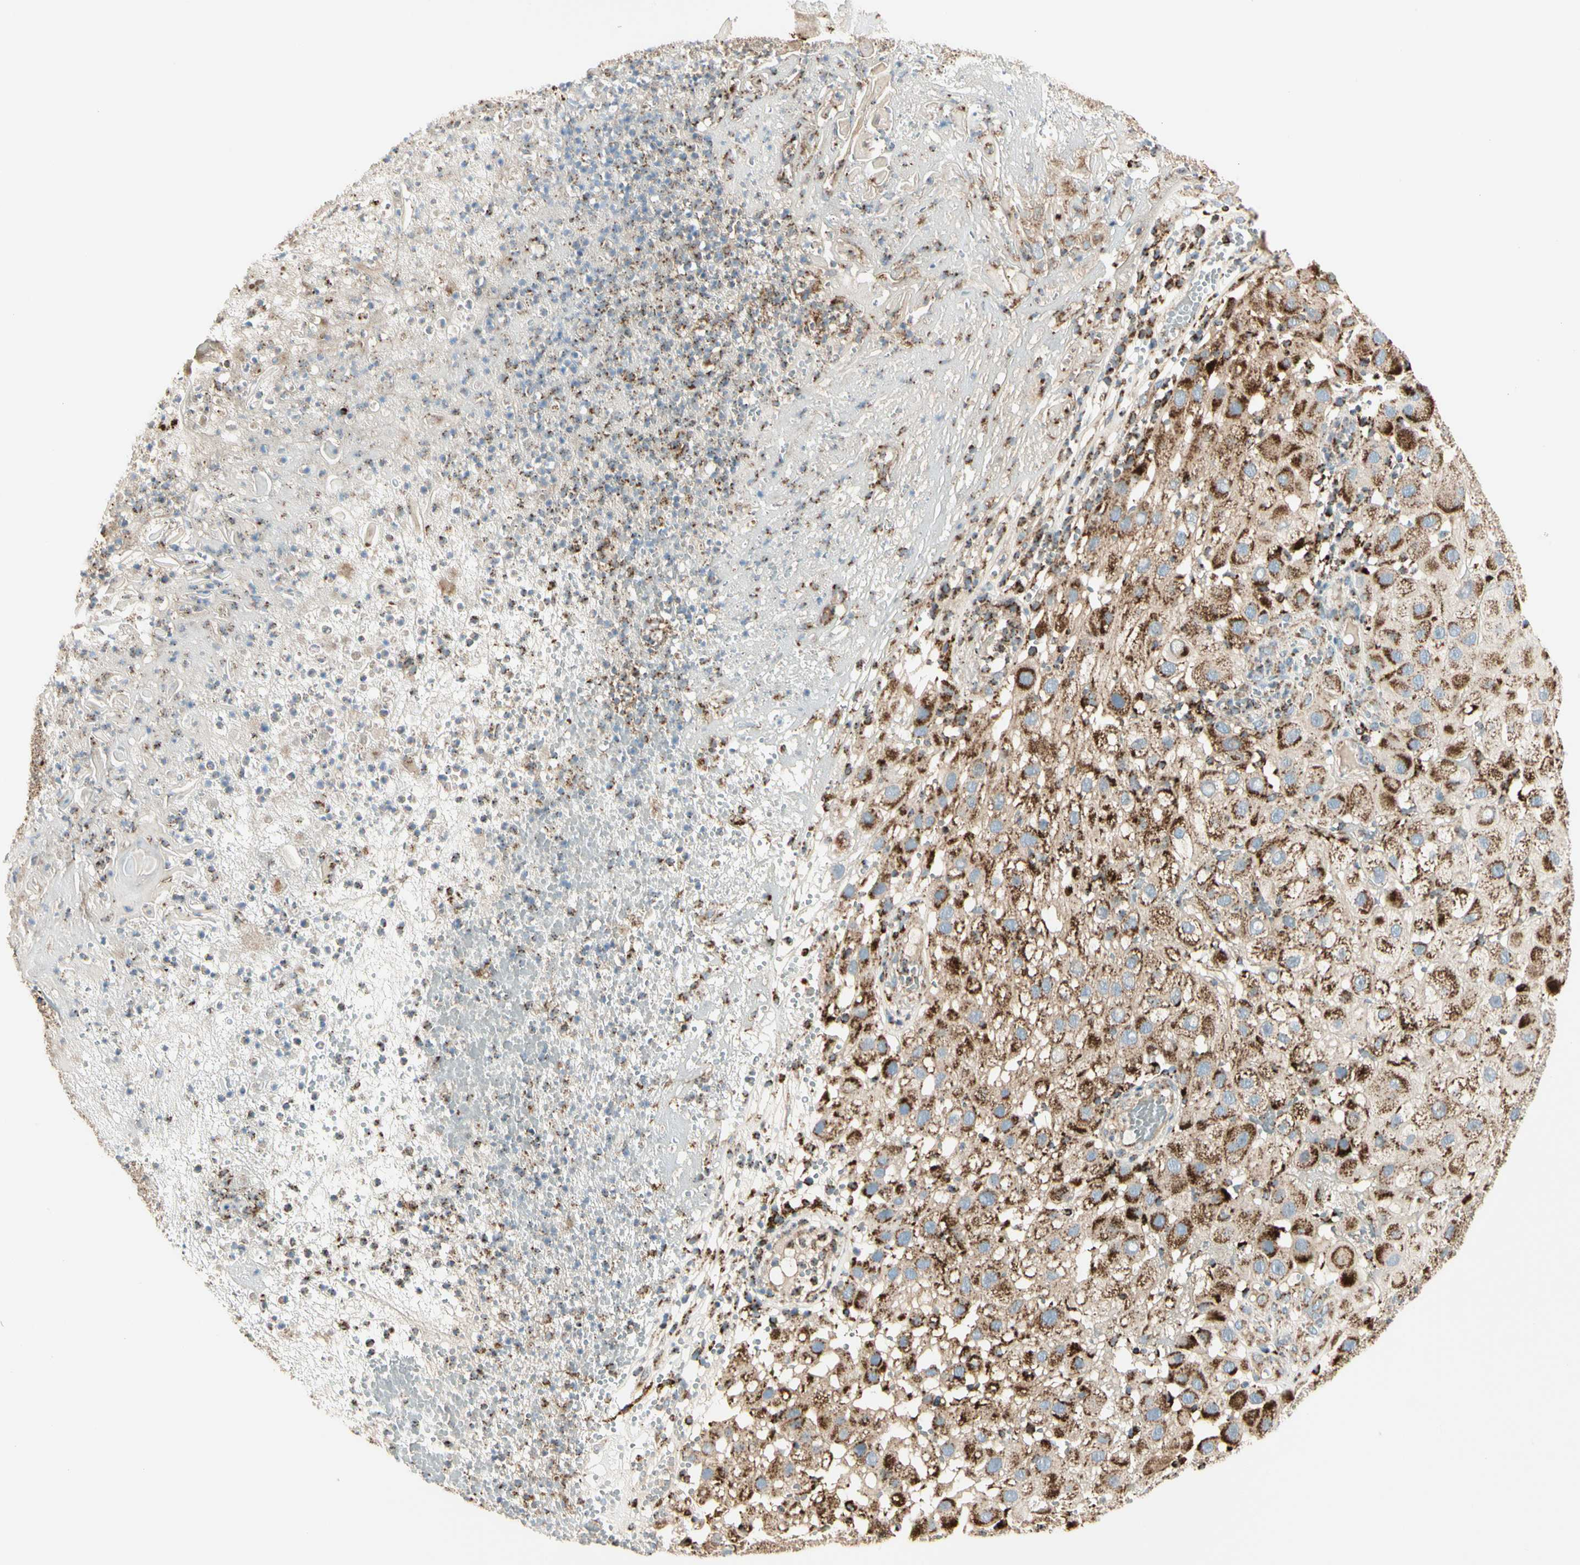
{"staining": {"intensity": "strong", "quantity": ">75%", "location": "cytoplasmic/membranous"}, "tissue": "melanoma", "cell_type": "Tumor cells", "image_type": "cancer", "snomed": [{"axis": "morphology", "description": "Malignant melanoma, NOS"}, {"axis": "topography", "description": "Skin"}], "caption": "Immunohistochemistry (IHC) photomicrograph of neoplastic tissue: malignant melanoma stained using IHC displays high levels of strong protein expression localized specifically in the cytoplasmic/membranous of tumor cells, appearing as a cytoplasmic/membranous brown color.", "gene": "ME2", "patient": {"sex": "female", "age": 81}}